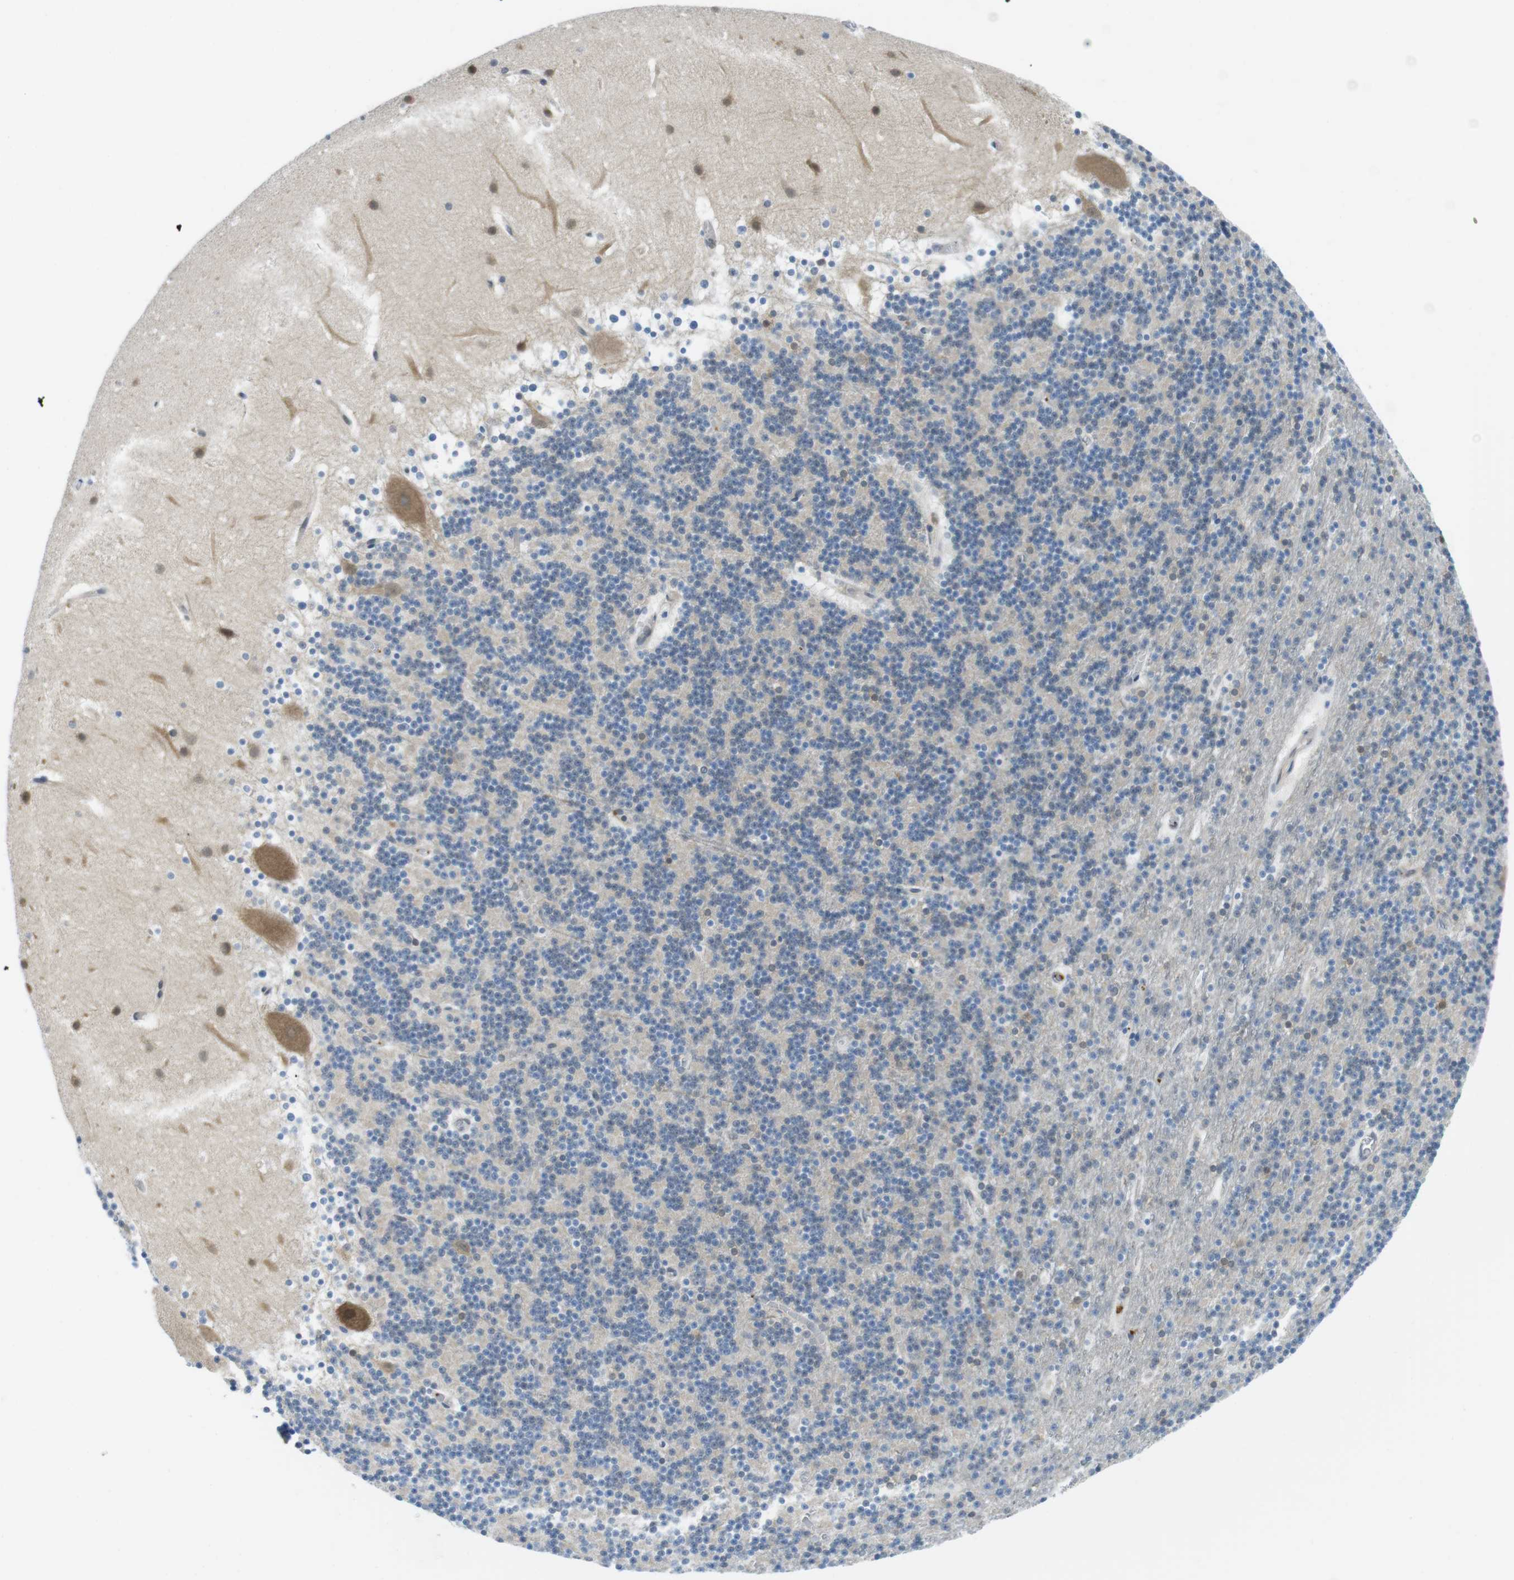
{"staining": {"intensity": "negative", "quantity": "none", "location": "none"}, "tissue": "cerebellum", "cell_type": "Cells in granular layer", "image_type": "normal", "snomed": [{"axis": "morphology", "description": "Normal tissue, NOS"}, {"axis": "topography", "description": "Cerebellum"}], "caption": "A histopathology image of cerebellum stained for a protein shows no brown staining in cells in granular layer.", "gene": "CASP2", "patient": {"sex": "male", "age": 45}}